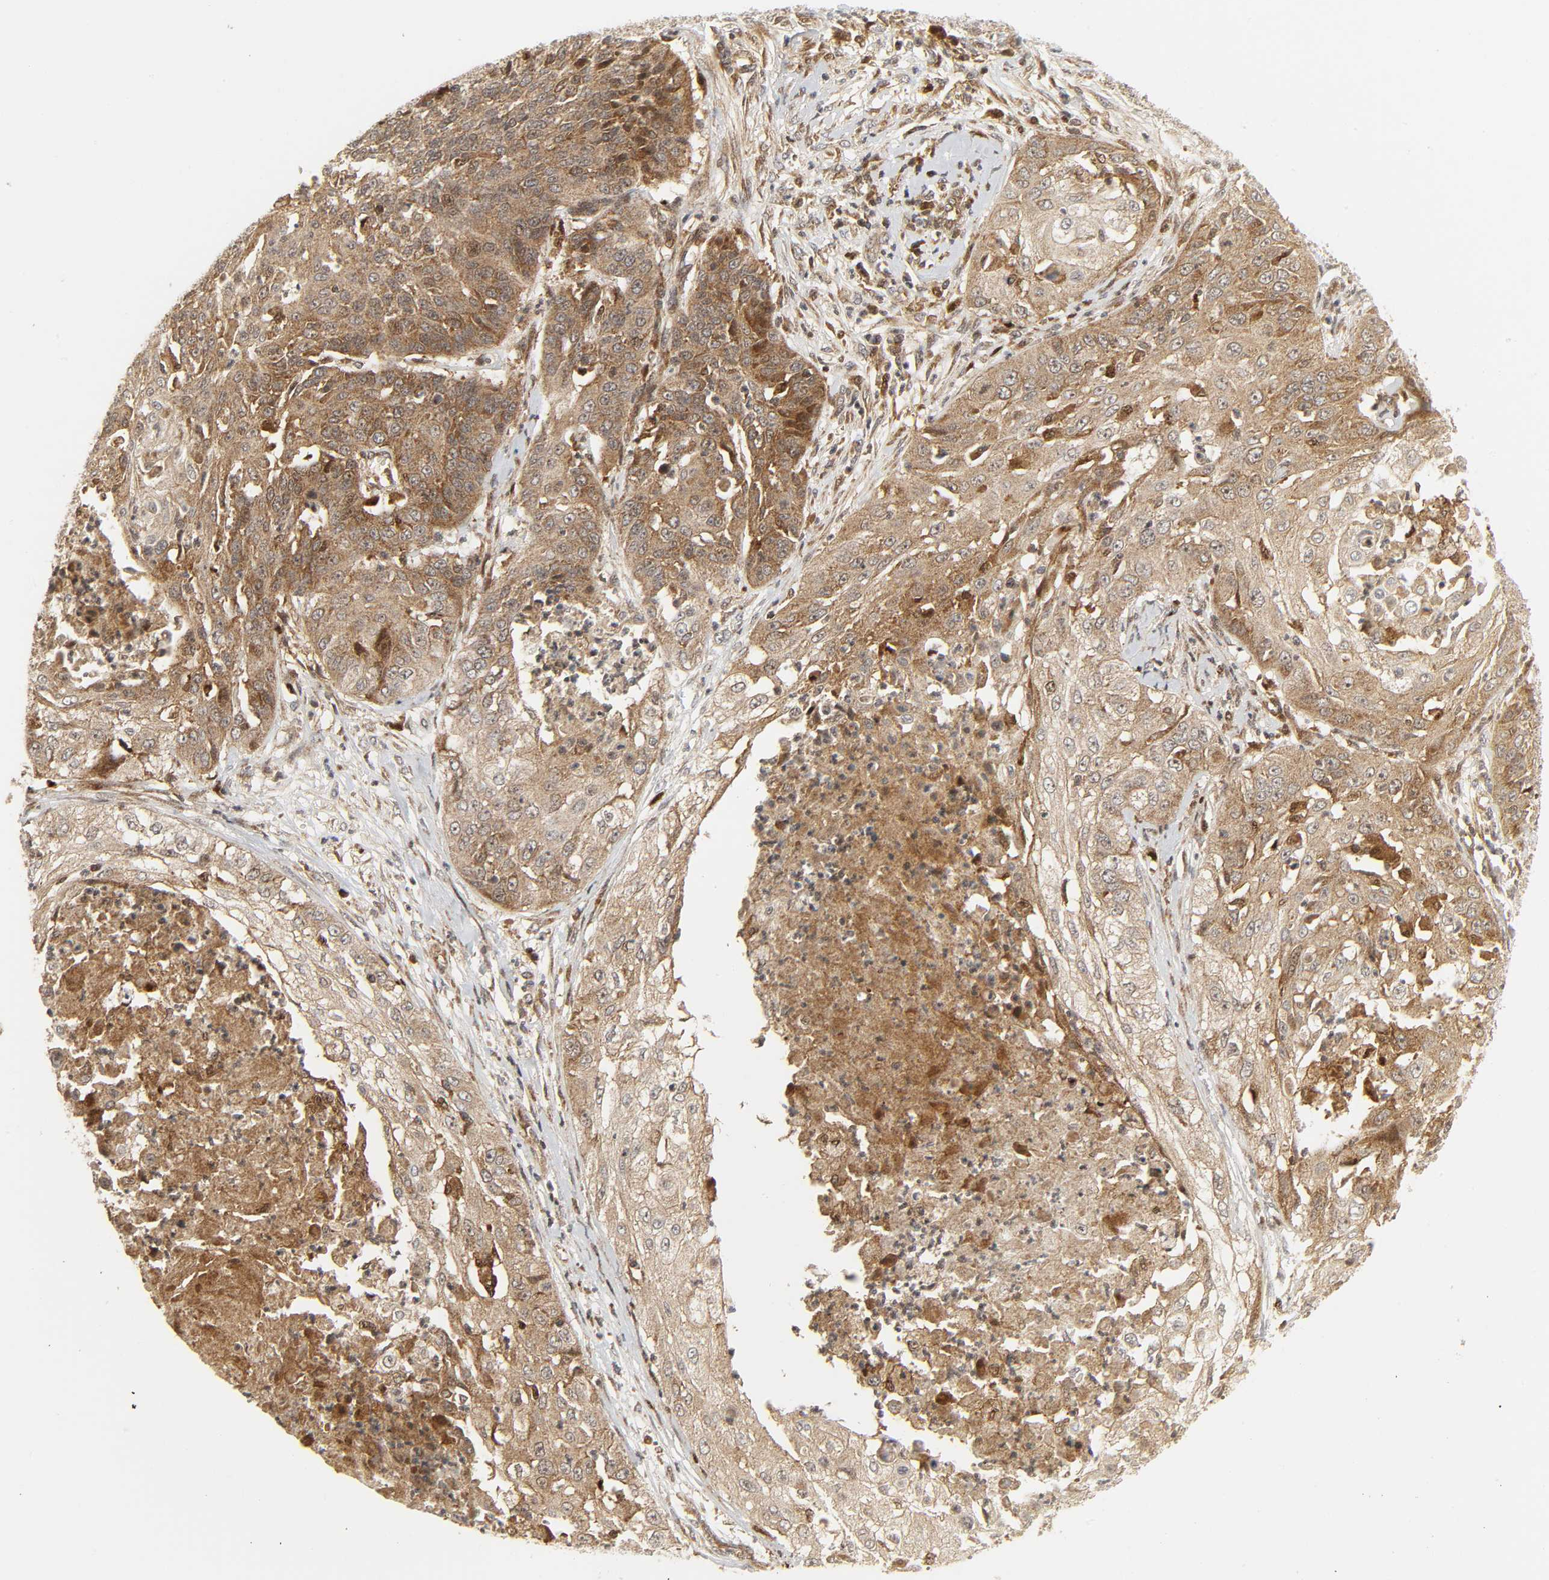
{"staining": {"intensity": "moderate", "quantity": ">75%", "location": "cytoplasmic/membranous"}, "tissue": "cervical cancer", "cell_type": "Tumor cells", "image_type": "cancer", "snomed": [{"axis": "morphology", "description": "Squamous cell carcinoma, NOS"}, {"axis": "topography", "description": "Cervix"}], "caption": "Human squamous cell carcinoma (cervical) stained with a protein marker exhibits moderate staining in tumor cells.", "gene": "CHUK", "patient": {"sex": "female", "age": 64}}